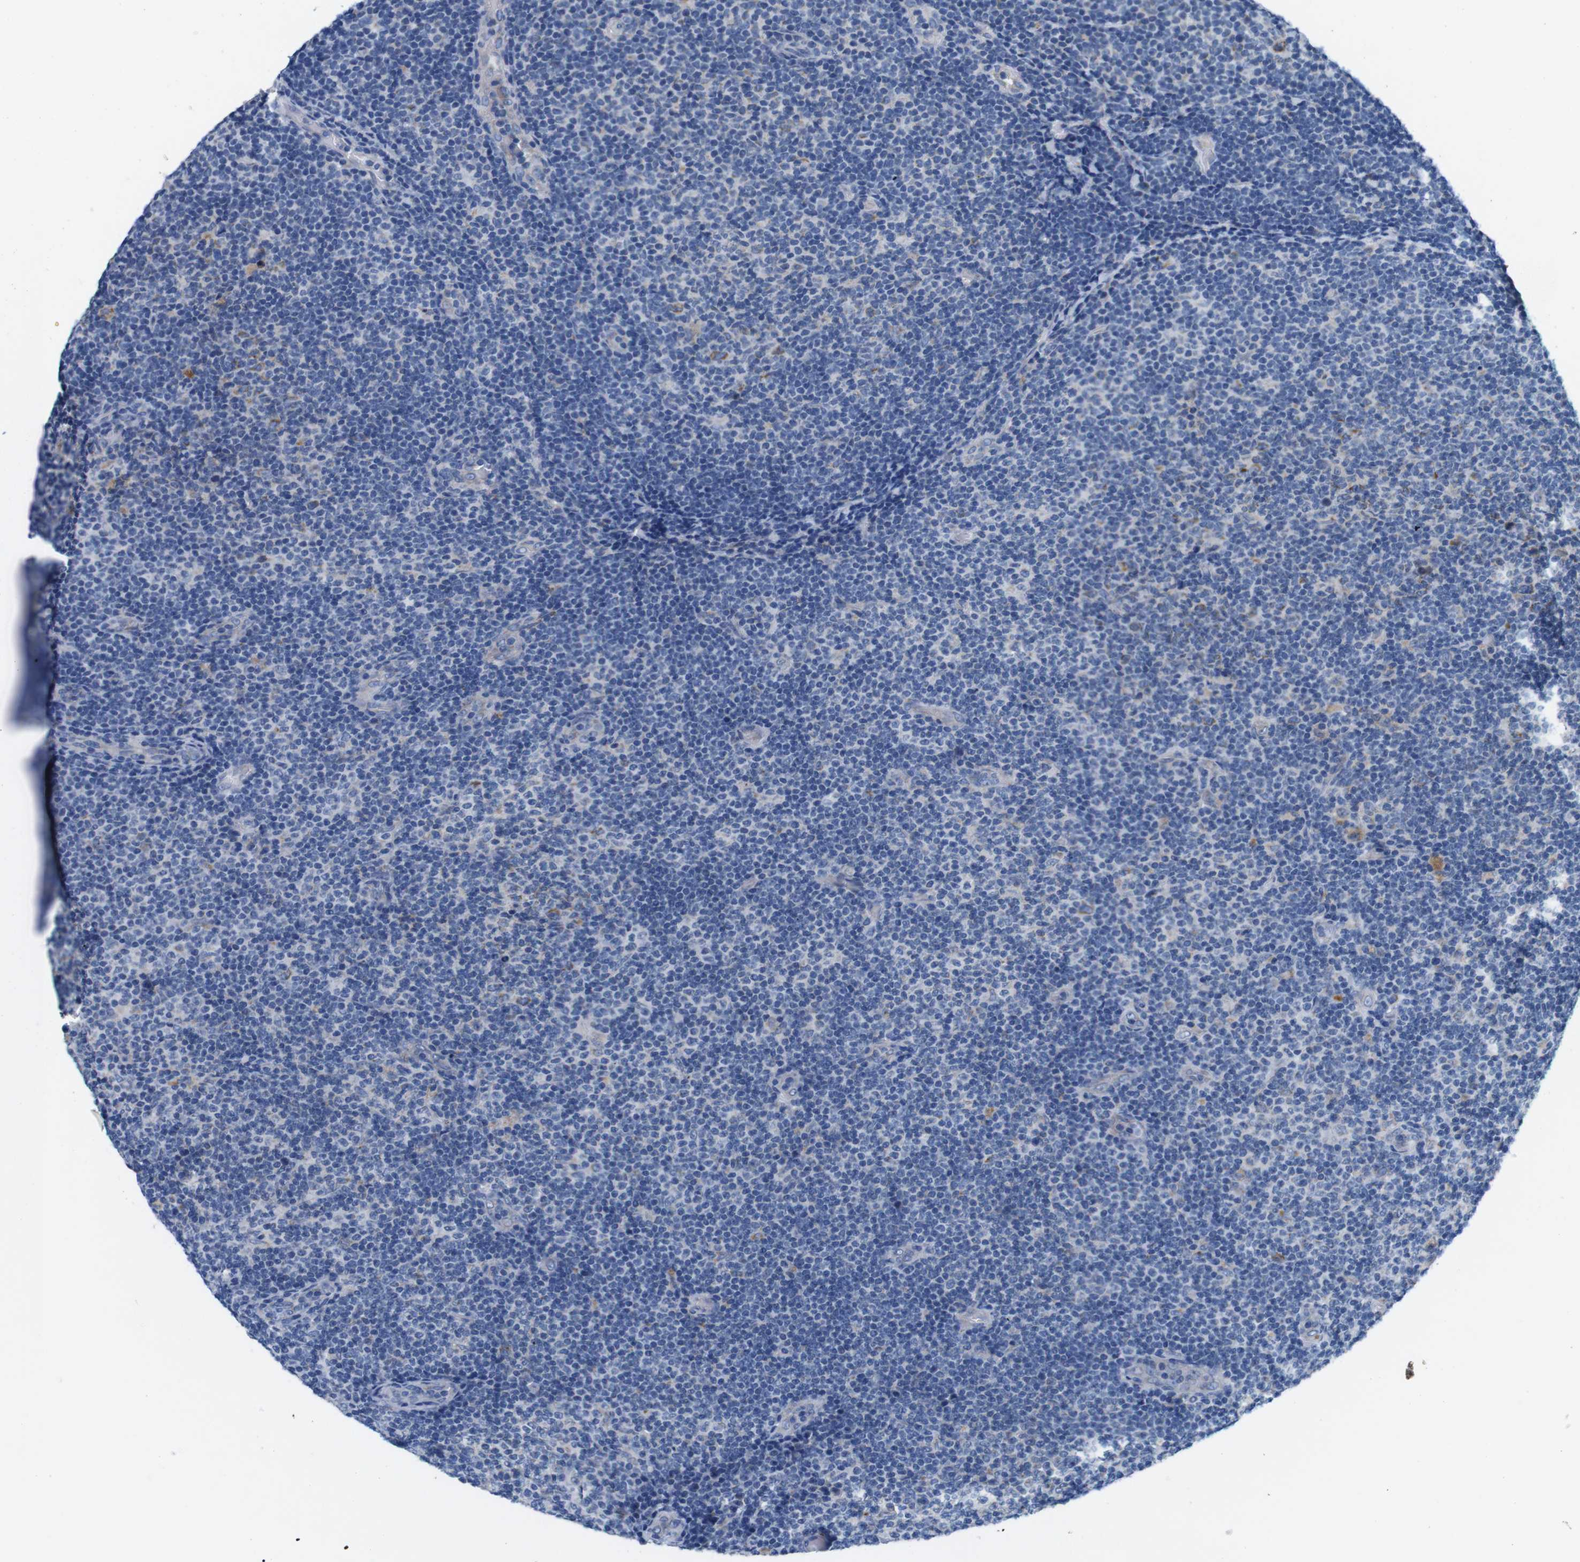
{"staining": {"intensity": "weak", "quantity": "<25%", "location": "cytoplasmic/membranous"}, "tissue": "lymphoma", "cell_type": "Tumor cells", "image_type": "cancer", "snomed": [{"axis": "morphology", "description": "Malignant lymphoma, non-Hodgkin's type, Low grade"}, {"axis": "topography", "description": "Lymph node"}], "caption": "Tumor cells are negative for brown protein staining in low-grade malignant lymphoma, non-Hodgkin's type.", "gene": "F2RL1", "patient": {"sex": "male", "age": 83}}